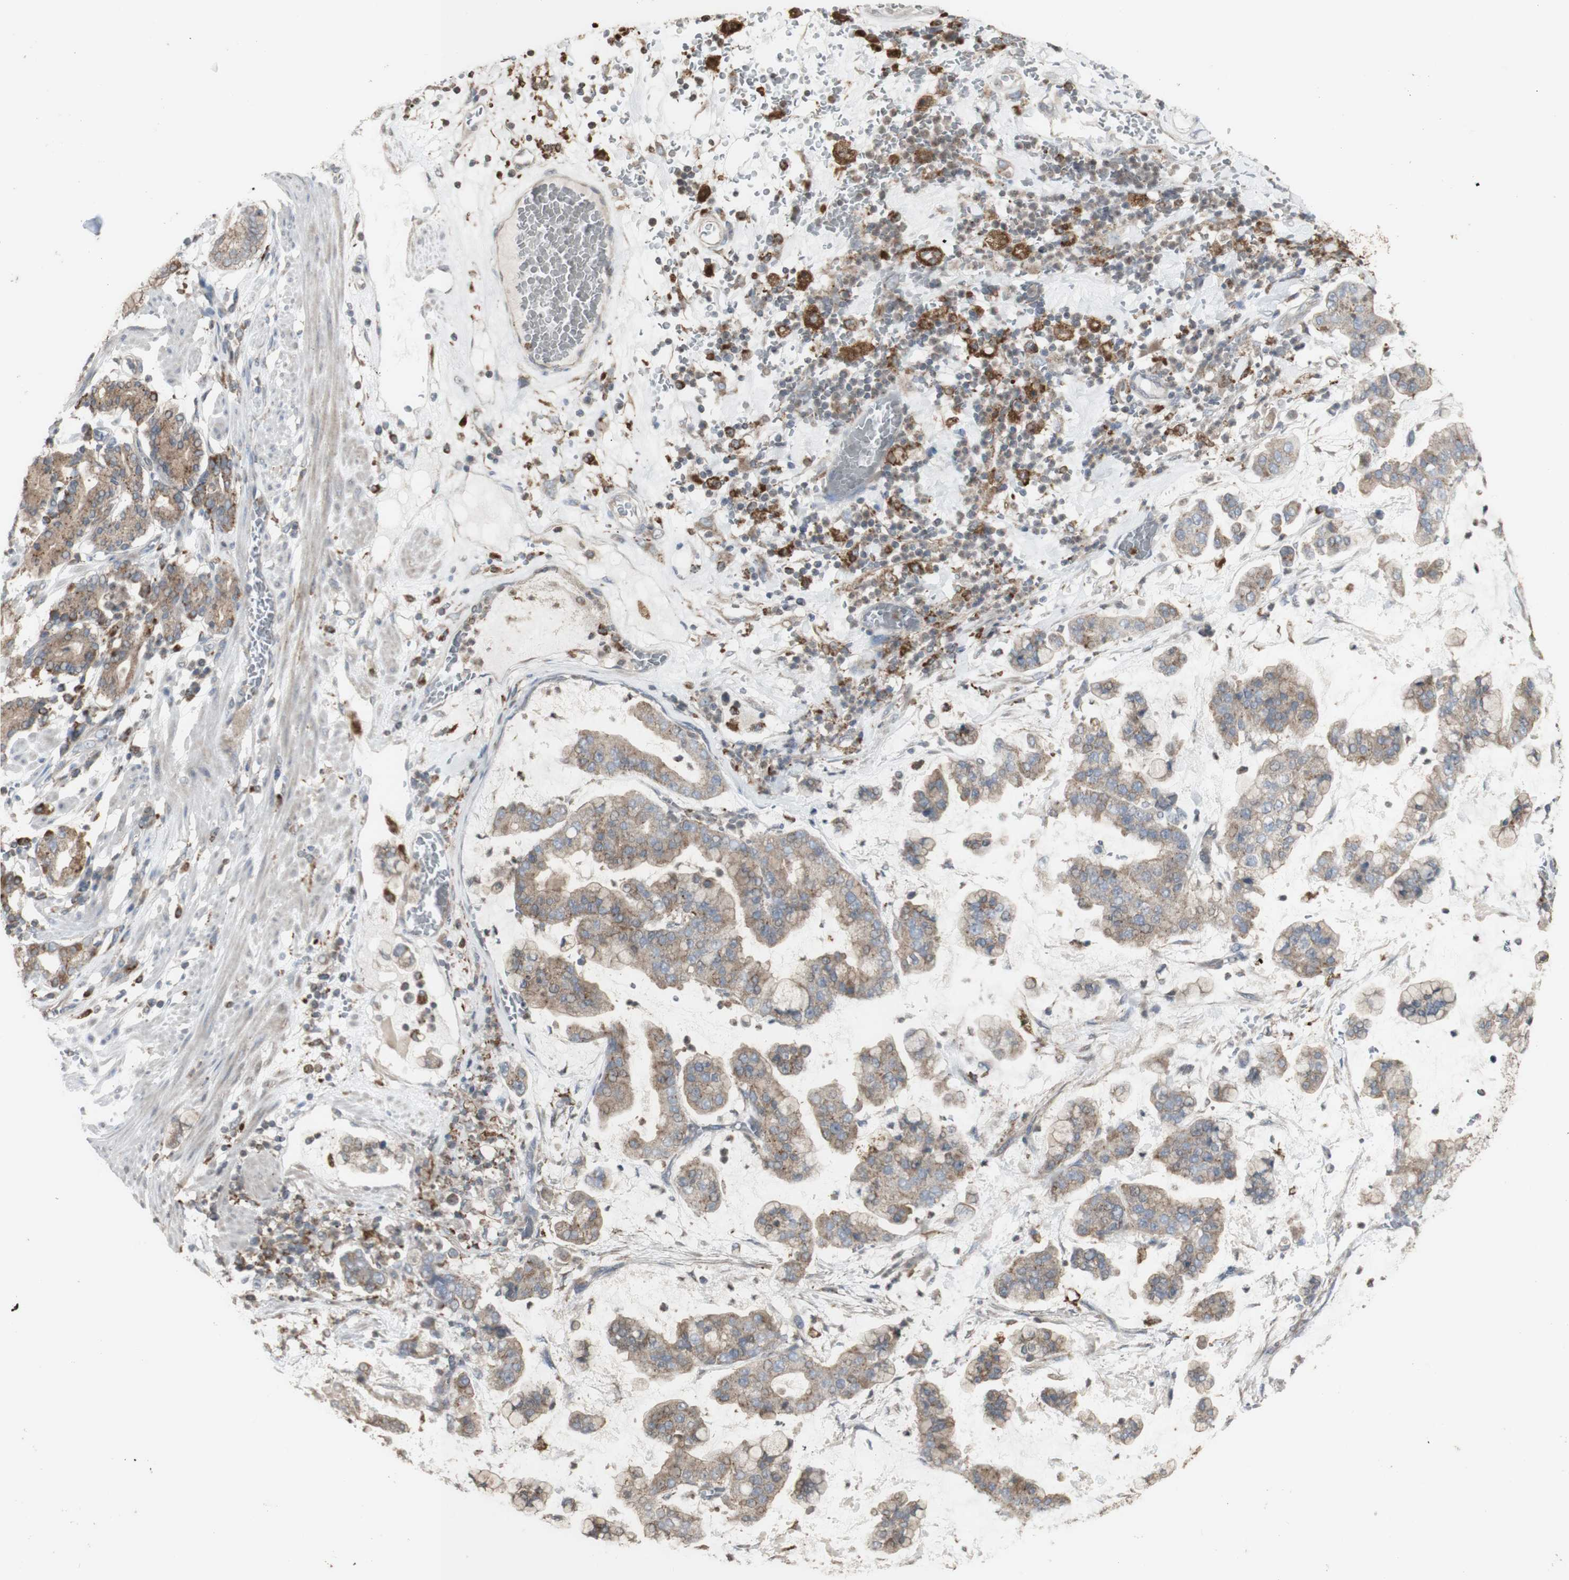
{"staining": {"intensity": "moderate", "quantity": ">75%", "location": "cytoplasmic/membranous"}, "tissue": "stomach cancer", "cell_type": "Tumor cells", "image_type": "cancer", "snomed": [{"axis": "morphology", "description": "Normal tissue, NOS"}, {"axis": "morphology", "description": "Adenocarcinoma, NOS"}, {"axis": "topography", "description": "Stomach, upper"}, {"axis": "topography", "description": "Stomach"}], "caption": "This photomicrograph reveals stomach adenocarcinoma stained with immunohistochemistry (IHC) to label a protein in brown. The cytoplasmic/membranous of tumor cells show moderate positivity for the protein. Nuclei are counter-stained blue.", "gene": "ATP6V1E1", "patient": {"sex": "male", "age": 76}}